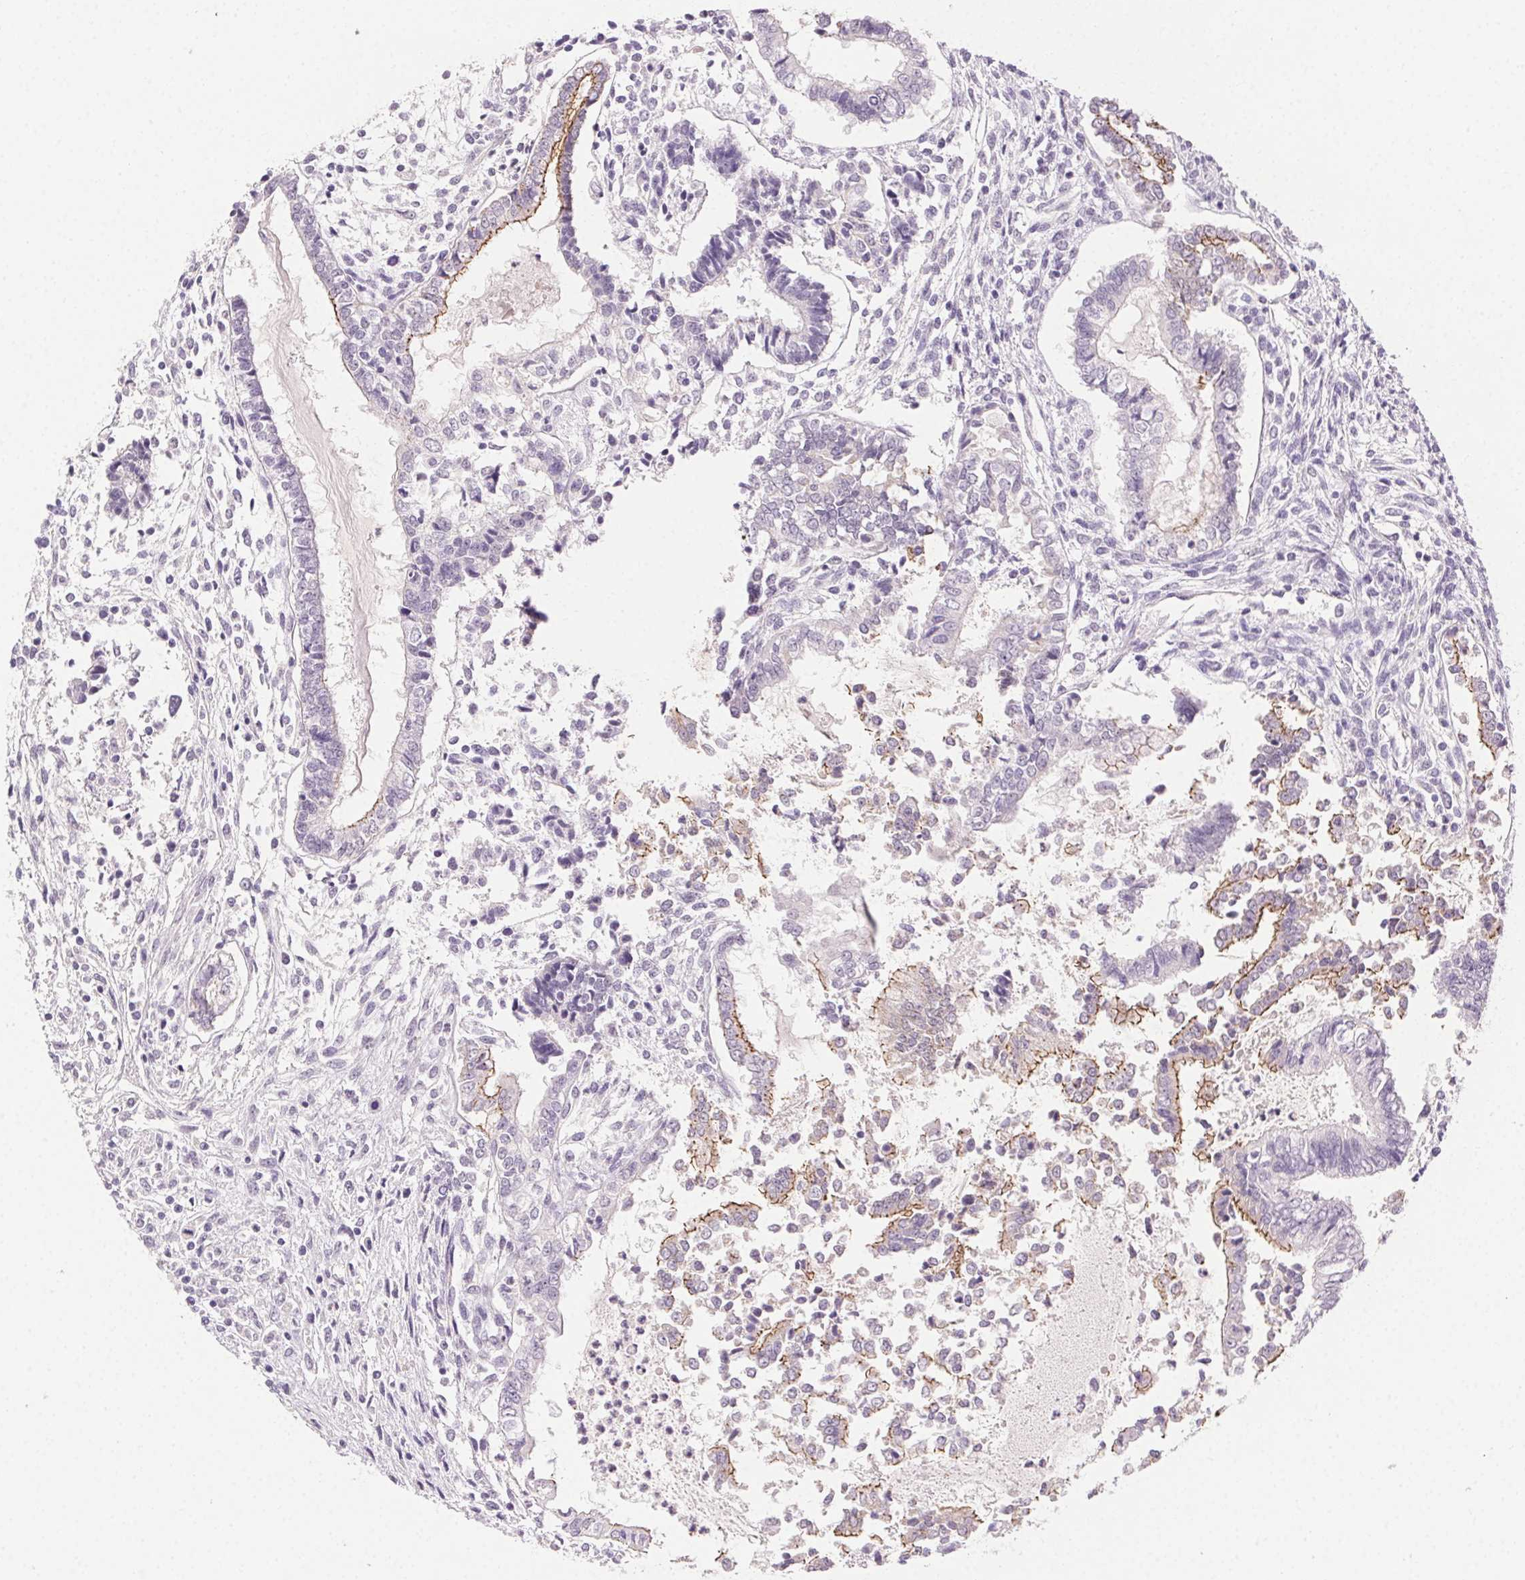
{"staining": {"intensity": "negative", "quantity": "none", "location": "none"}, "tissue": "testis cancer", "cell_type": "Tumor cells", "image_type": "cancer", "snomed": [{"axis": "morphology", "description": "Carcinoma, Embryonal, NOS"}, {"axis": "topography", "description": "Testis"}], "caption": "DAB (3,3'-diaminobenzidine) immunohistochemical staining of embryonal carcinoma (testis) demonstrates no significant expression in tumor cells.", "gene": "CLDN10", "patient": {"sex": "male", "age": 37}}